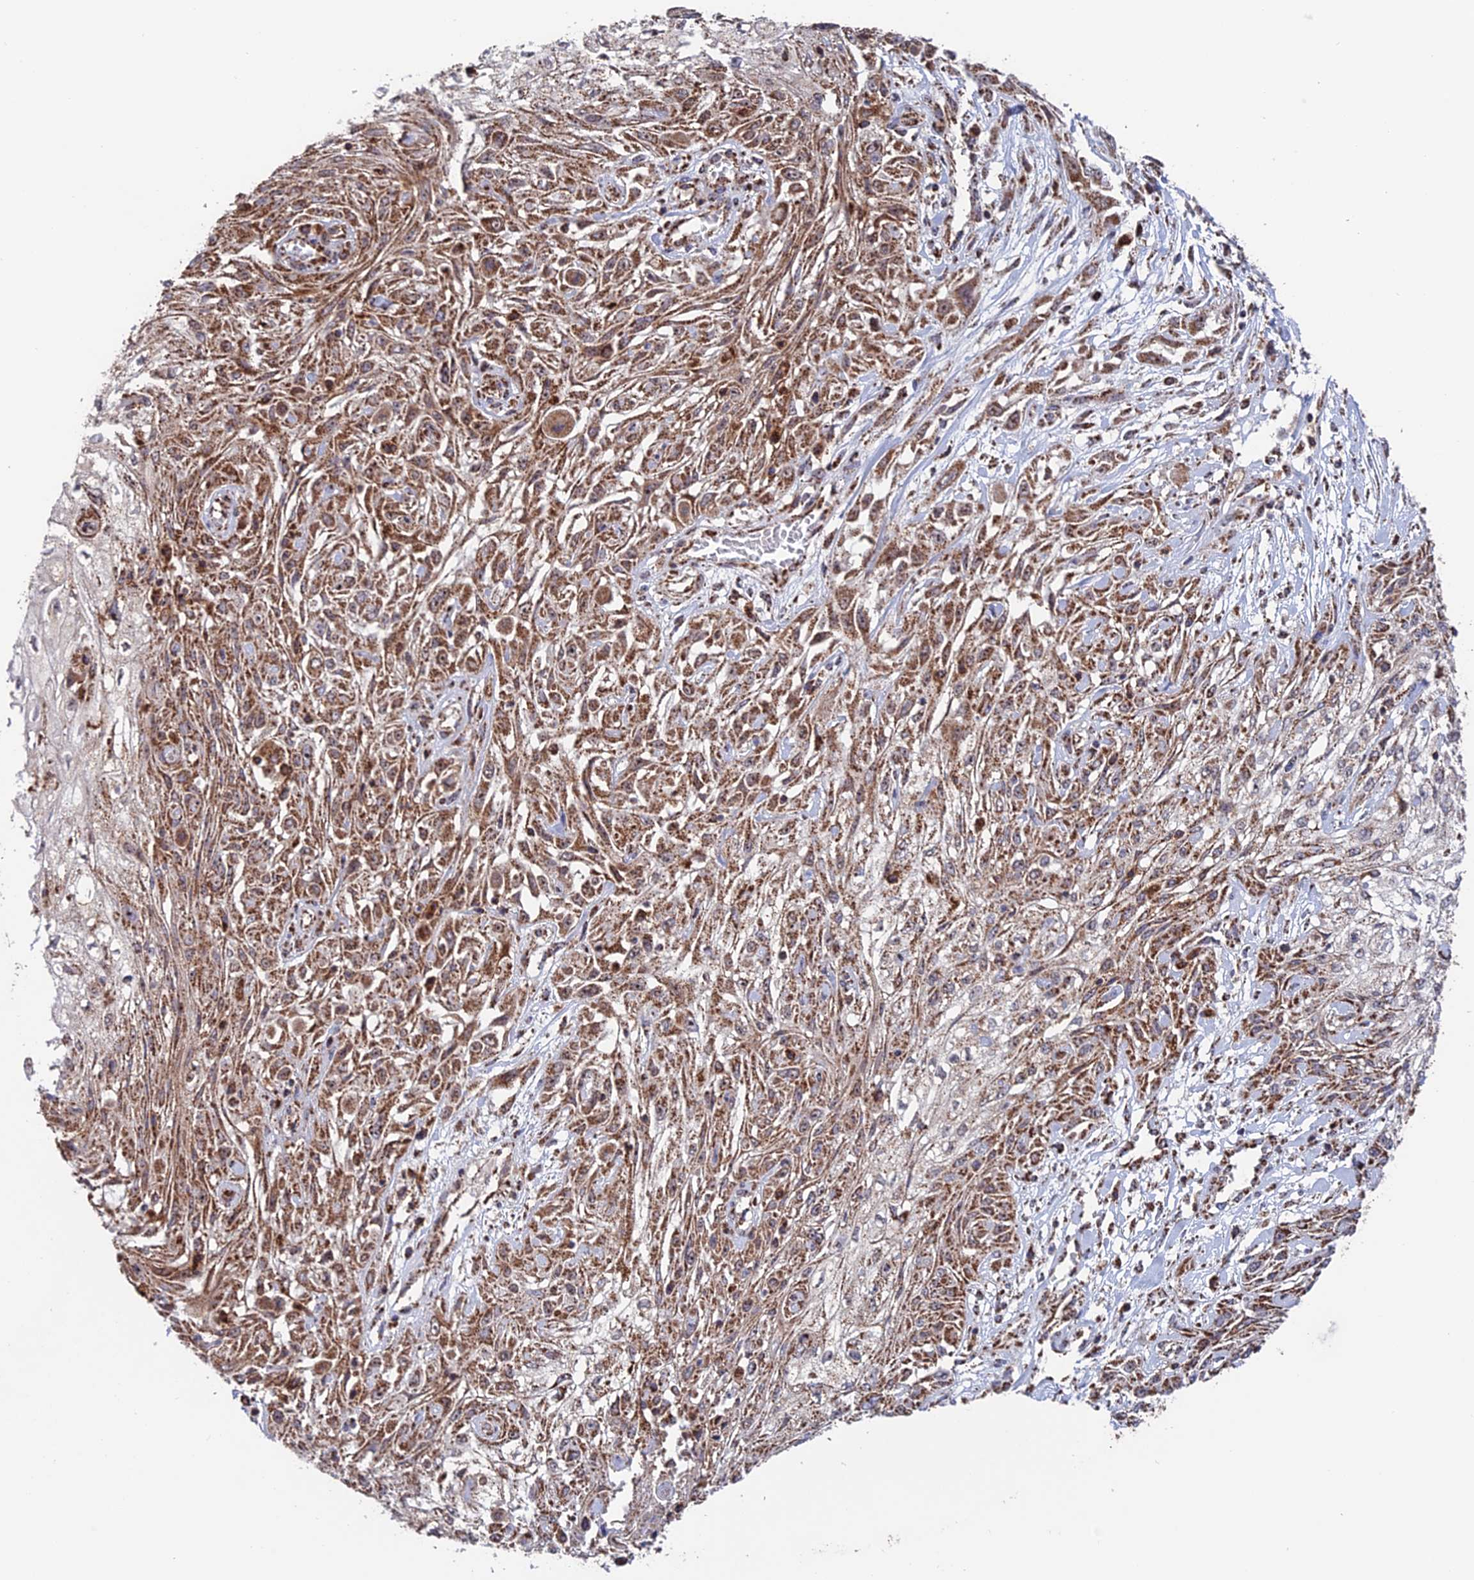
{"staining": {"intensity": "moderate", "quantity": ">75%", "location": "cytoplasmic/membranous"}, "tissue": "skin cancer", "cell_type": "Tumor cells", "image_type": "cancer", "snomed": [{"axis": "morphology", "description": "Squamous cell carcinoma, NOS"}, {"axis": "morphology", "description": "Squamous cell carcinoma, metastatic, NOS"}, {"axis": "topography", "description": "Skin"}, {"axis": "topography", "description": "Lymph node"}], "caption": "Skin cancer was stained to show a protein in brown. There is medium levels of moderate cytoplasmic/membranous staining in approximately >75% of tumor cells. The staining was performed using DAB (3,3'-diaminobenzidine) to visualize the protein expression in brown, while the nuclei were stained in blue with hematoxylin (Magnification: 20x).", "gene": "DTYMK", "patient": {"sex": "male", "age": 75}}